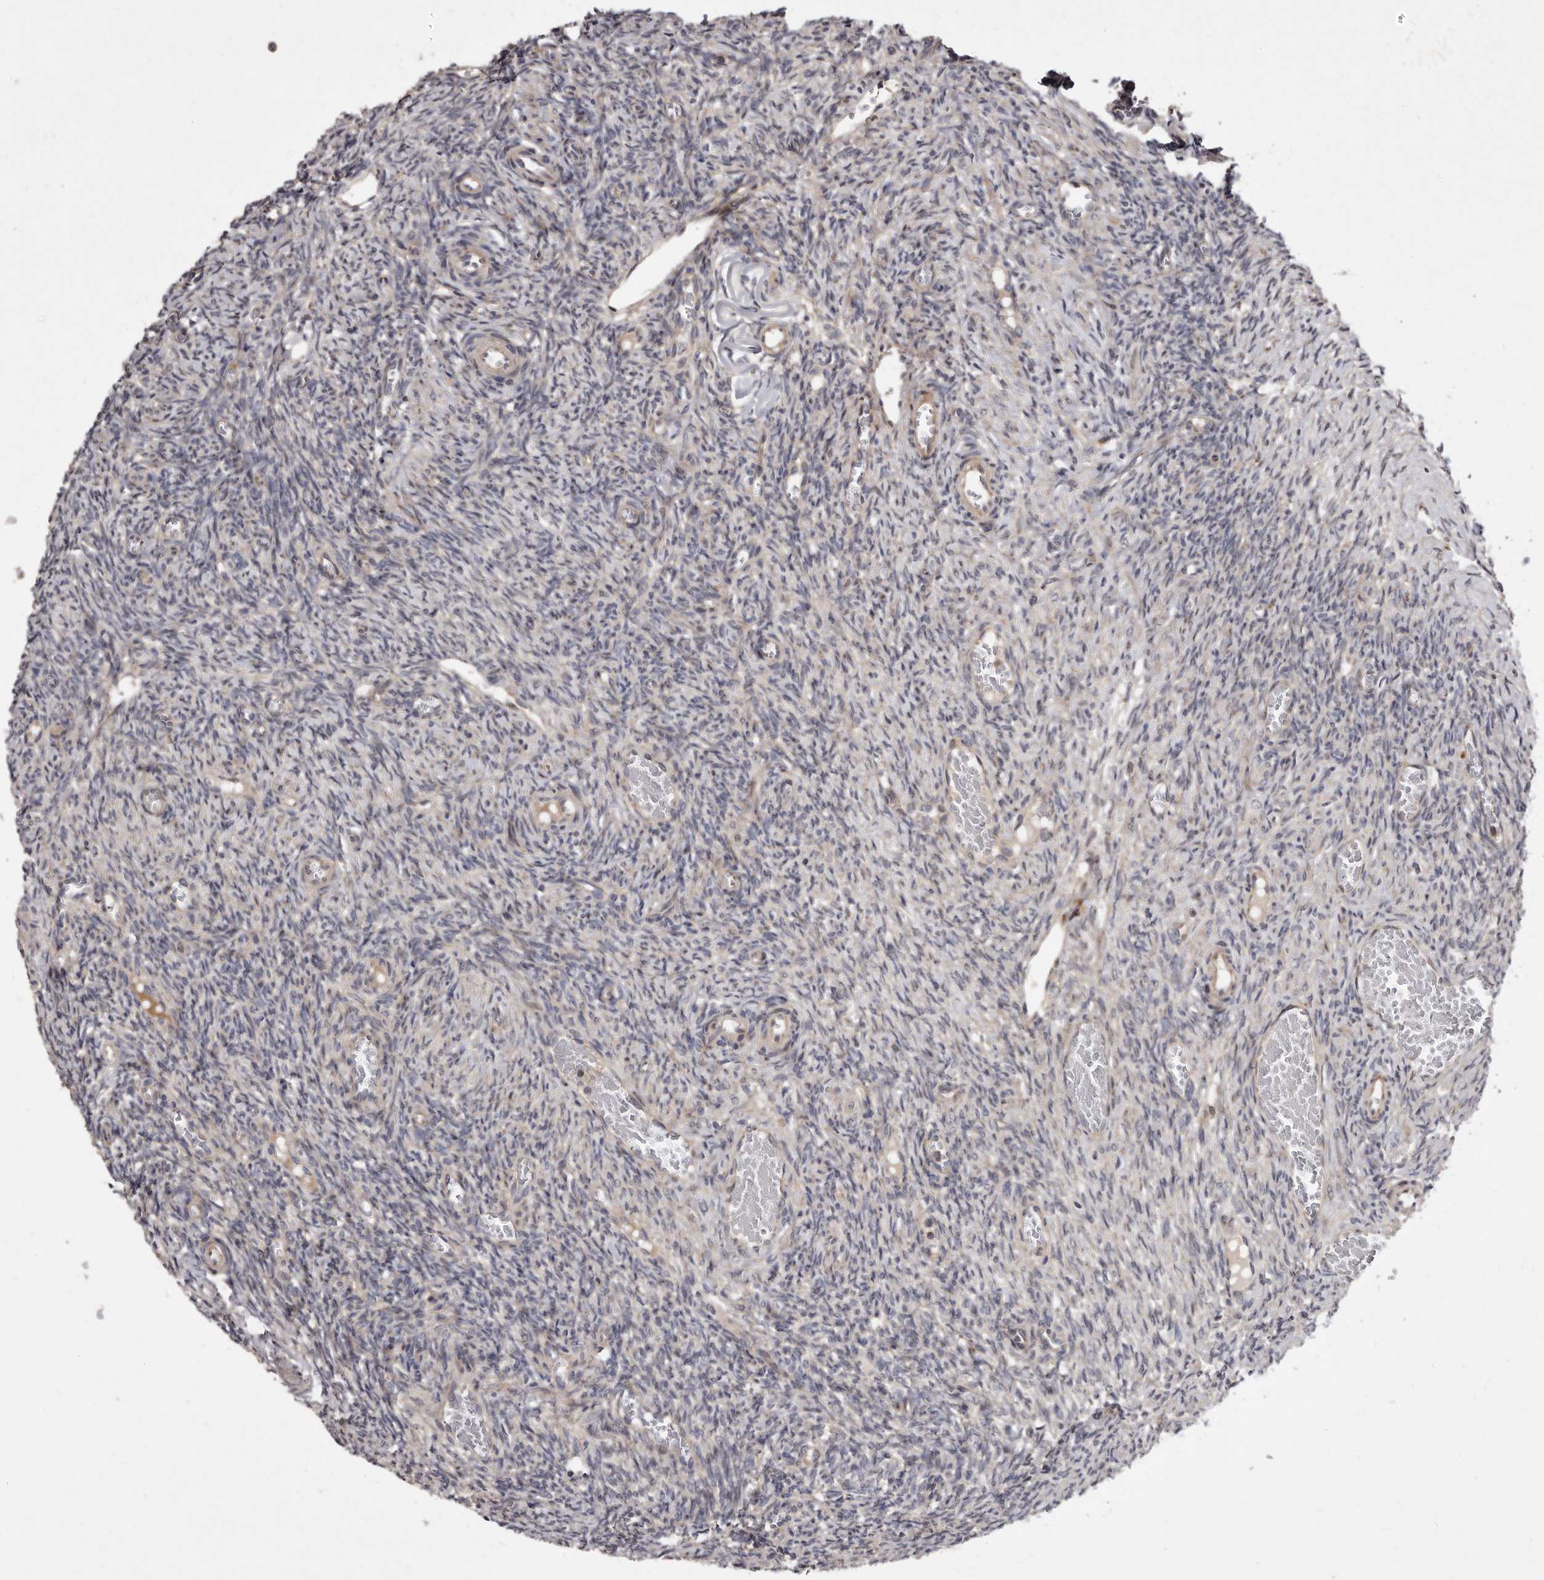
{"staining": {"intensity": "weak", "quantity": "<25%", "location": "cytoplasmic/membranous"}, "tissue": "ovary", "cell_type": "Ovarian stroma cells", "image_type": "normal", "snomed": [{"axis": "morphology", "description": "Normal tissue, NOS"}, {"axis": "topography", "description": "Ovary"}], "caption": "This photomicrograph is of normal ovary stained with immunohistochemistry to label a protein in brown with the nuclei are counter-stained blue. There is no positivity in ovarian stroma cells. (DAB (3,3'-diaminobenzidine) immunohistochemistry with hematoxylin counter stain).", "gene": "FLAD1", "patient": {"sex": "female", "age": 27}}